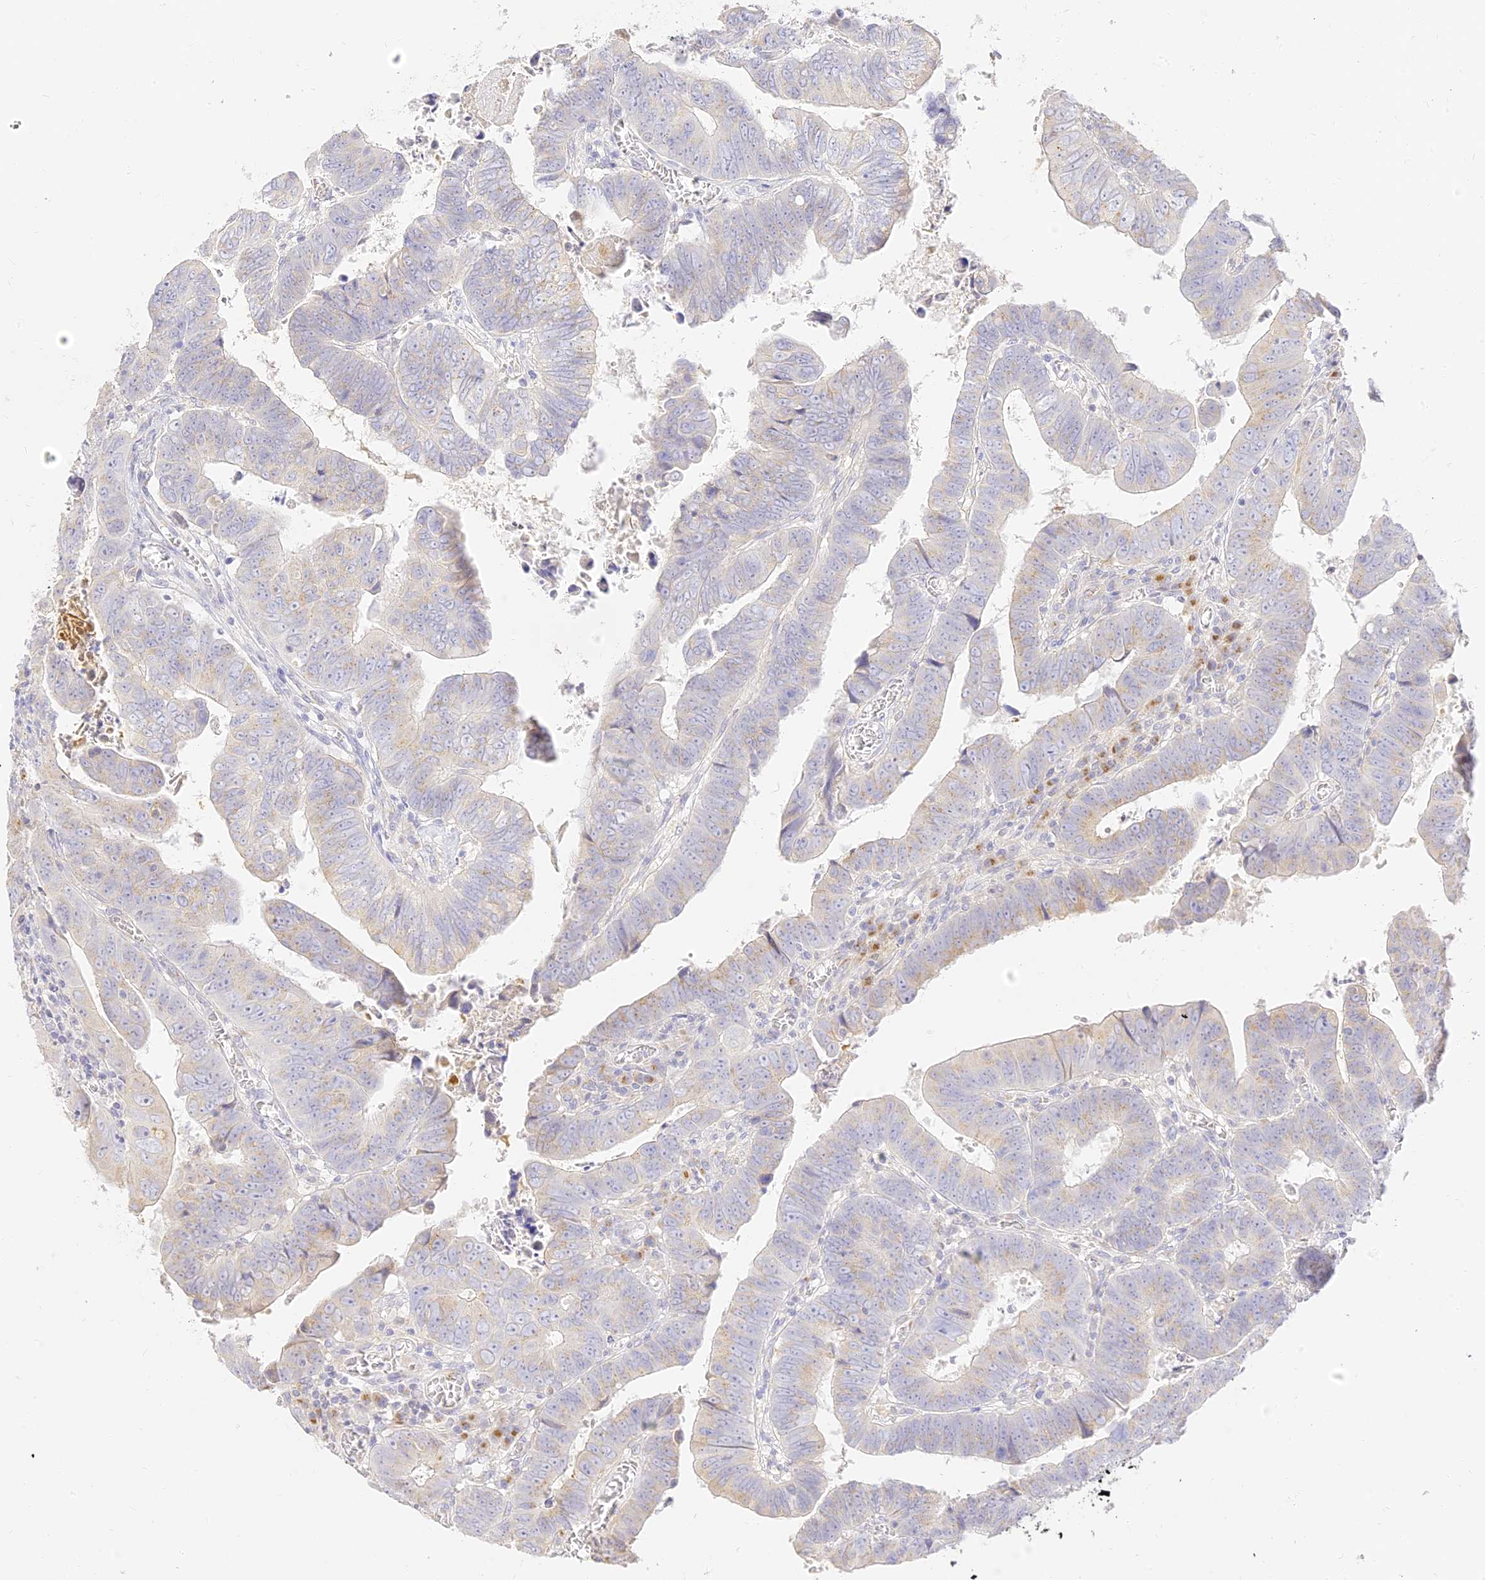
{"staining": {"intensity": "weak", "quantity": "25%-75%", "location": "cytoplasmic/membranous"}, "tissue": "colorectal cancer", "cell_type": "Tumor cells", "image_type": "cancer", "snomed": [{"axis": "morphology", "description": "Normal tissue, NOS"}, {"axis": "morphology", "description": "Adenocarcinoma, NOS"}, {"axis": "topography", "description": "Rectum"}], "caption": "IHC photomicrograph of human colorectal adenocarcinoma stained for a protein (brown), which exhibits low levels of weak cytoplasmic/membranous positivity in about 25%-75% of tumor cells.", "gene": "SEC13", "patient": {"sex": "female", "age": 65}}